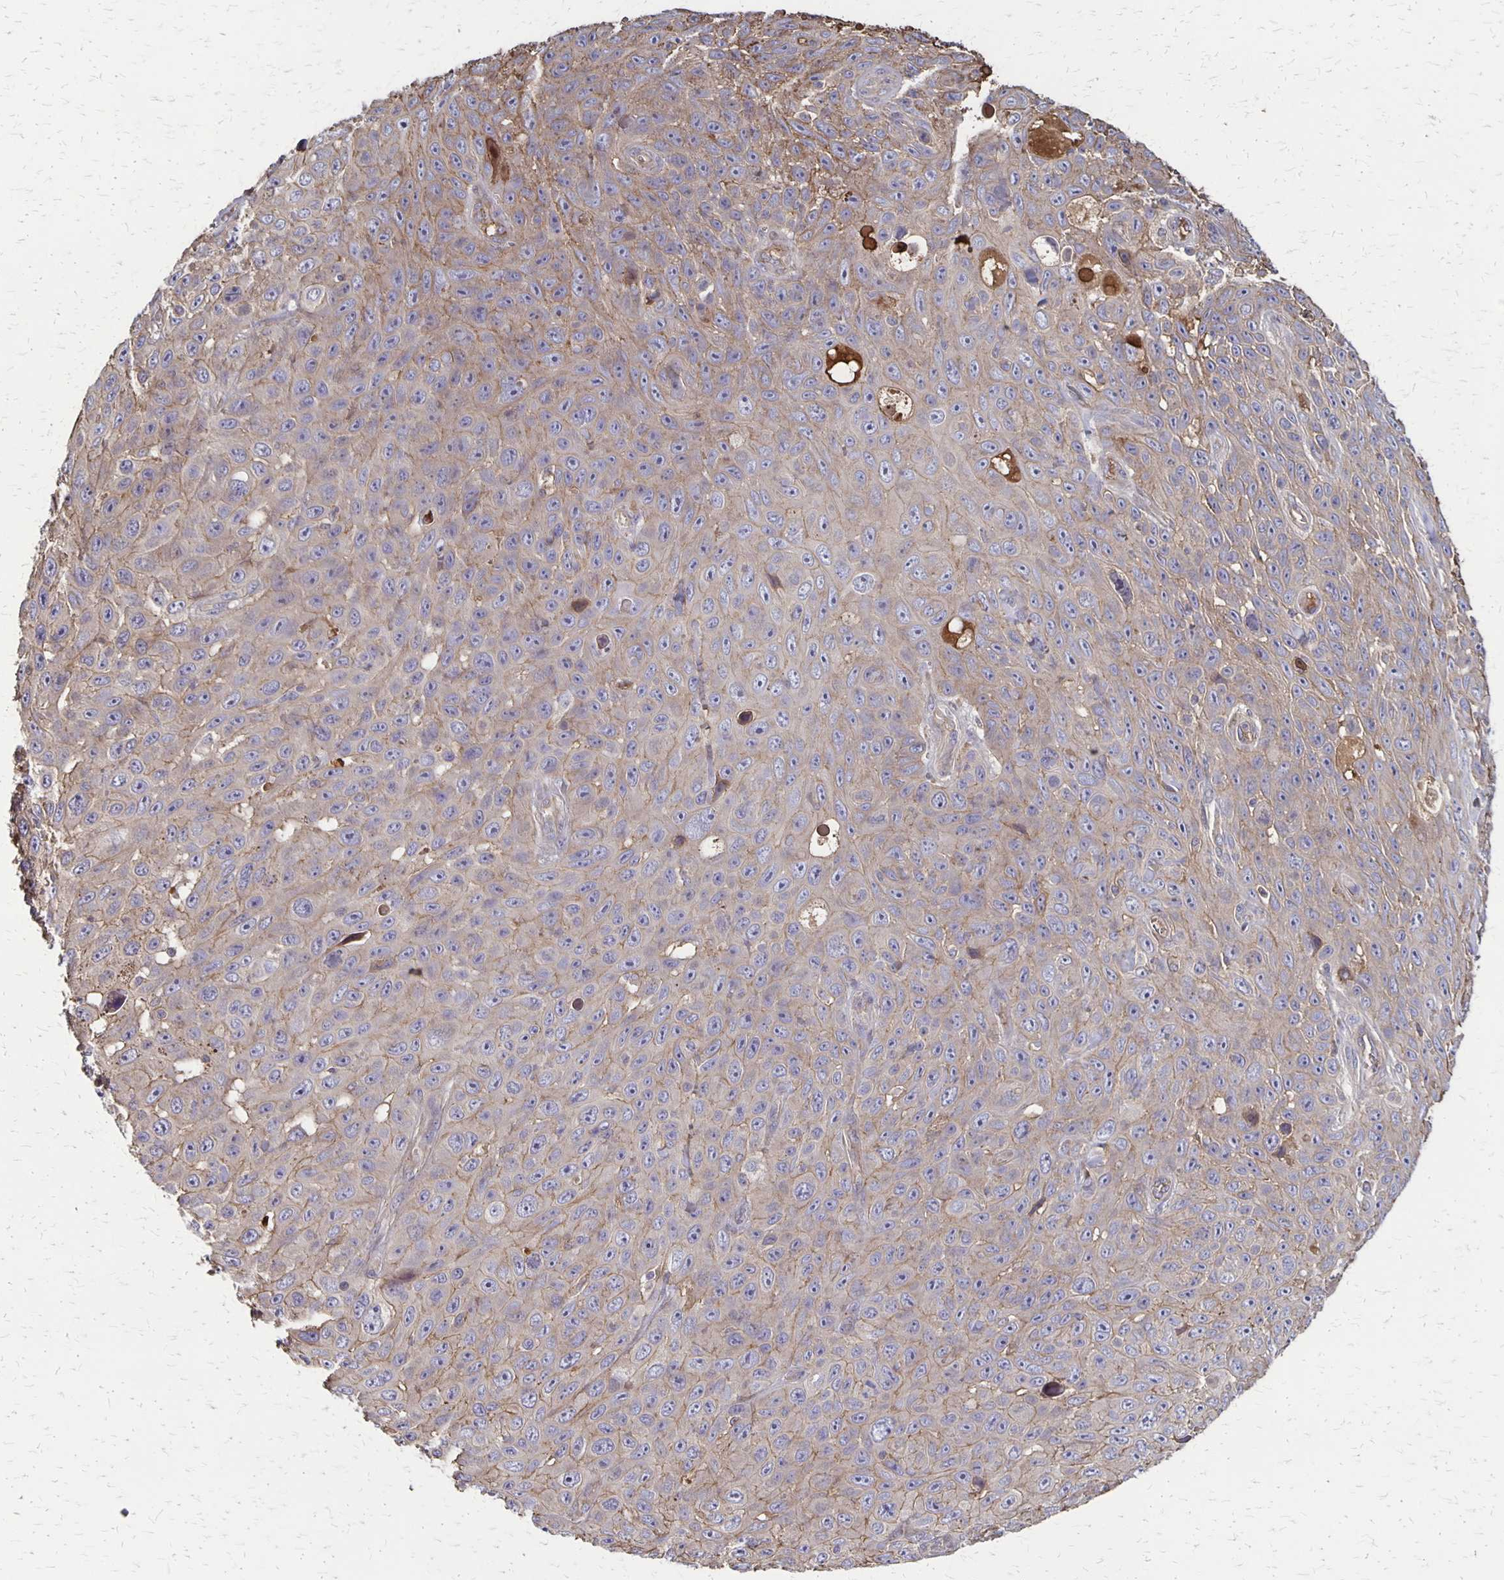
{"staining": {"intensity": "weak", "quantity": "<25%", "location": "cytoplasmic/membranous"}, "tissue": "skin cancer", "cell_type": "Tumor cells", "image_type": "cancer", "snomed": [{"axis": "morphology", "description": "Squamous cell carcinoma, NOS"}, {"axis": "topography", "description": "Skin"}], "caption": "IHC micrograph of neoplastic tissue: squamous cell carcinoma (skin) stained with DAB demonstrates no significant protein positivity in tumor cells.", "gene": "PROM2", "patient": {"sex": "male", "age": 82}}